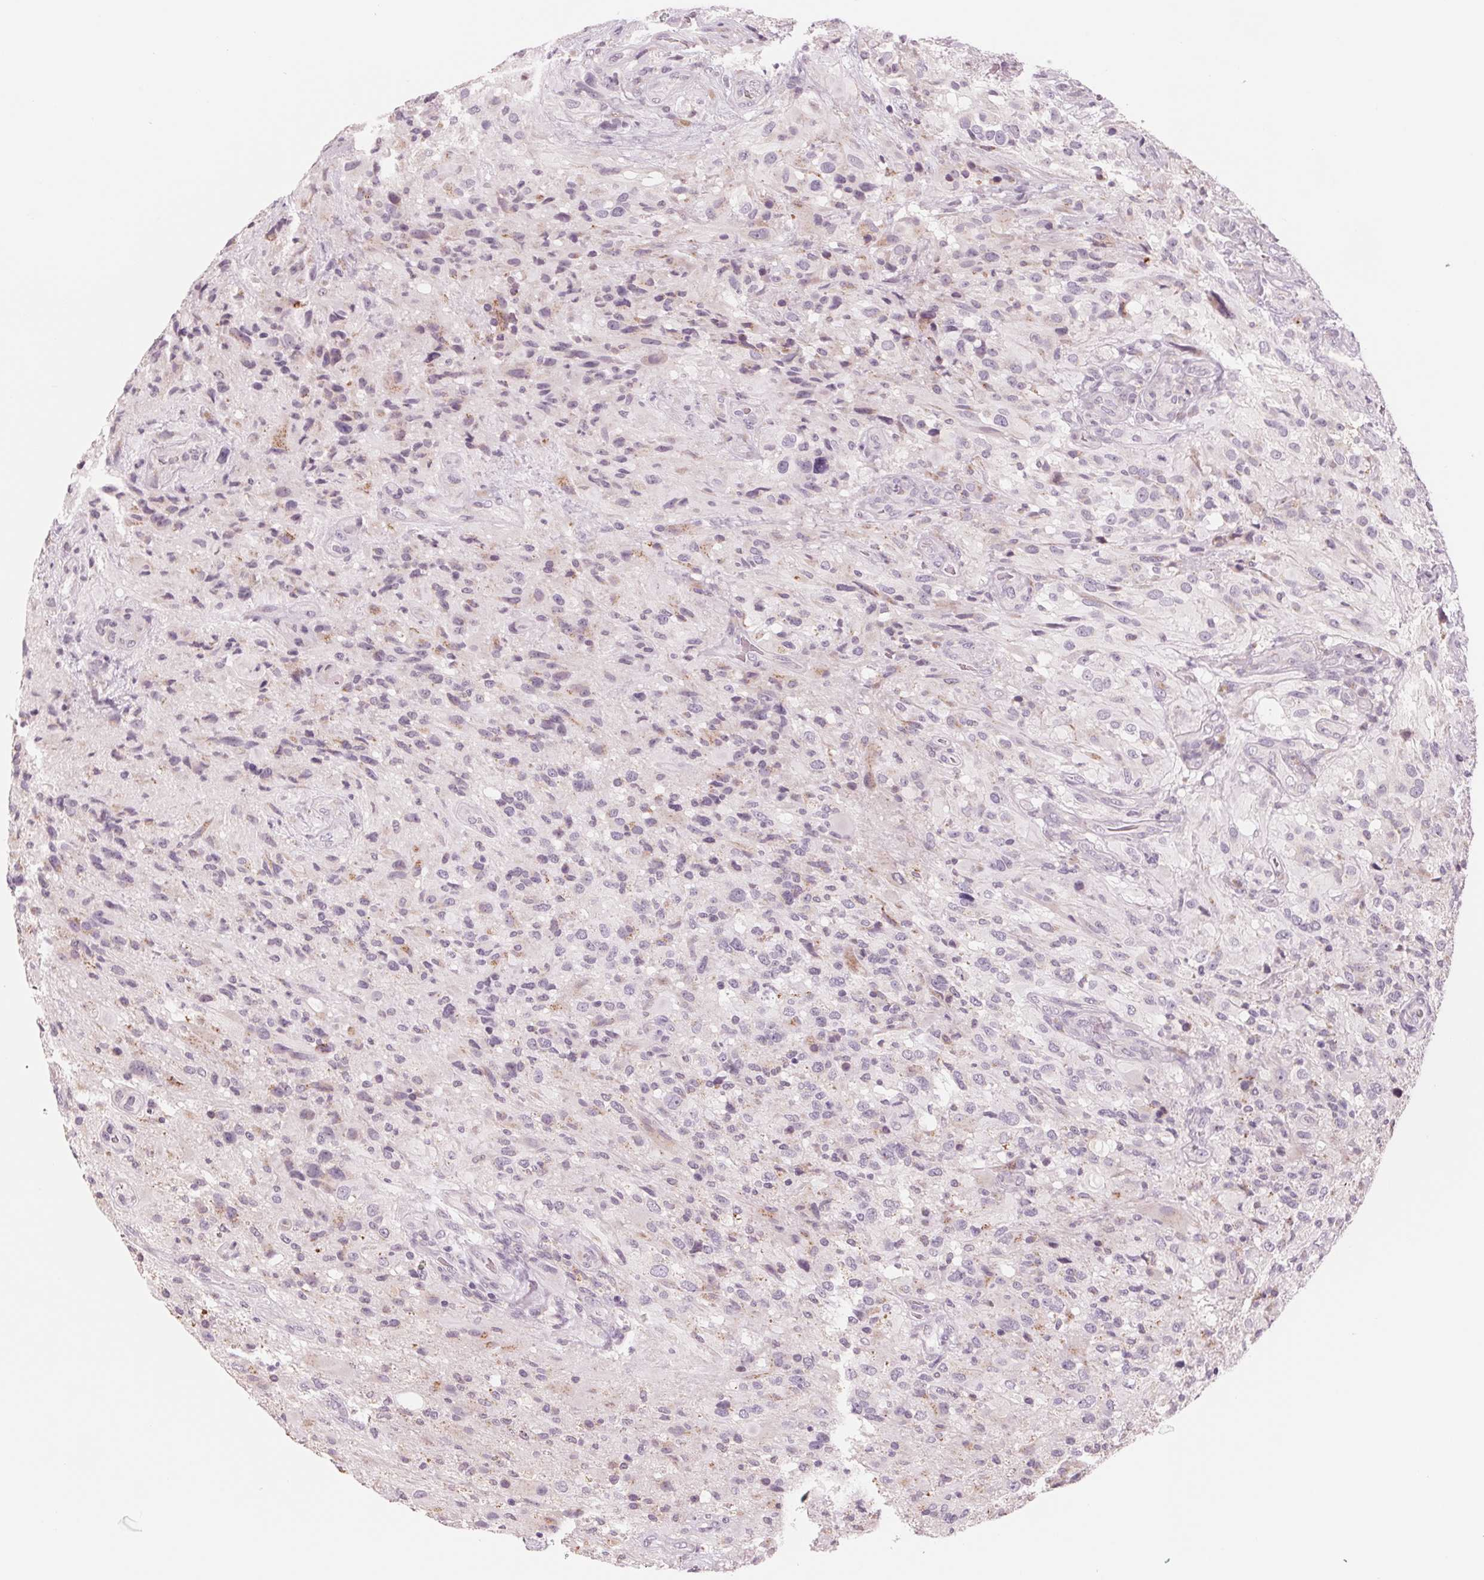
{"staining": {"intensity": "weak", "quantity": "<25%", "location": "cytoplasmic/membranous"}, "tissue": "glioma", "cell_type": "Tumor cells", "image_type": "cancer", "snomed": [{"axis": "morphology", "description": "Glioma, malignant, High grade"}, {"axis": "topography", "description": "Brain"}], "caption": "Glioma was stained to show a protein in brown. There is no significant positivity in tumor cells. (DAB immunohistochemistry (IHC) with hematoxylin counter stain).", "gene": "IL9R", "patient": {"sex": "male", "age": 53}}